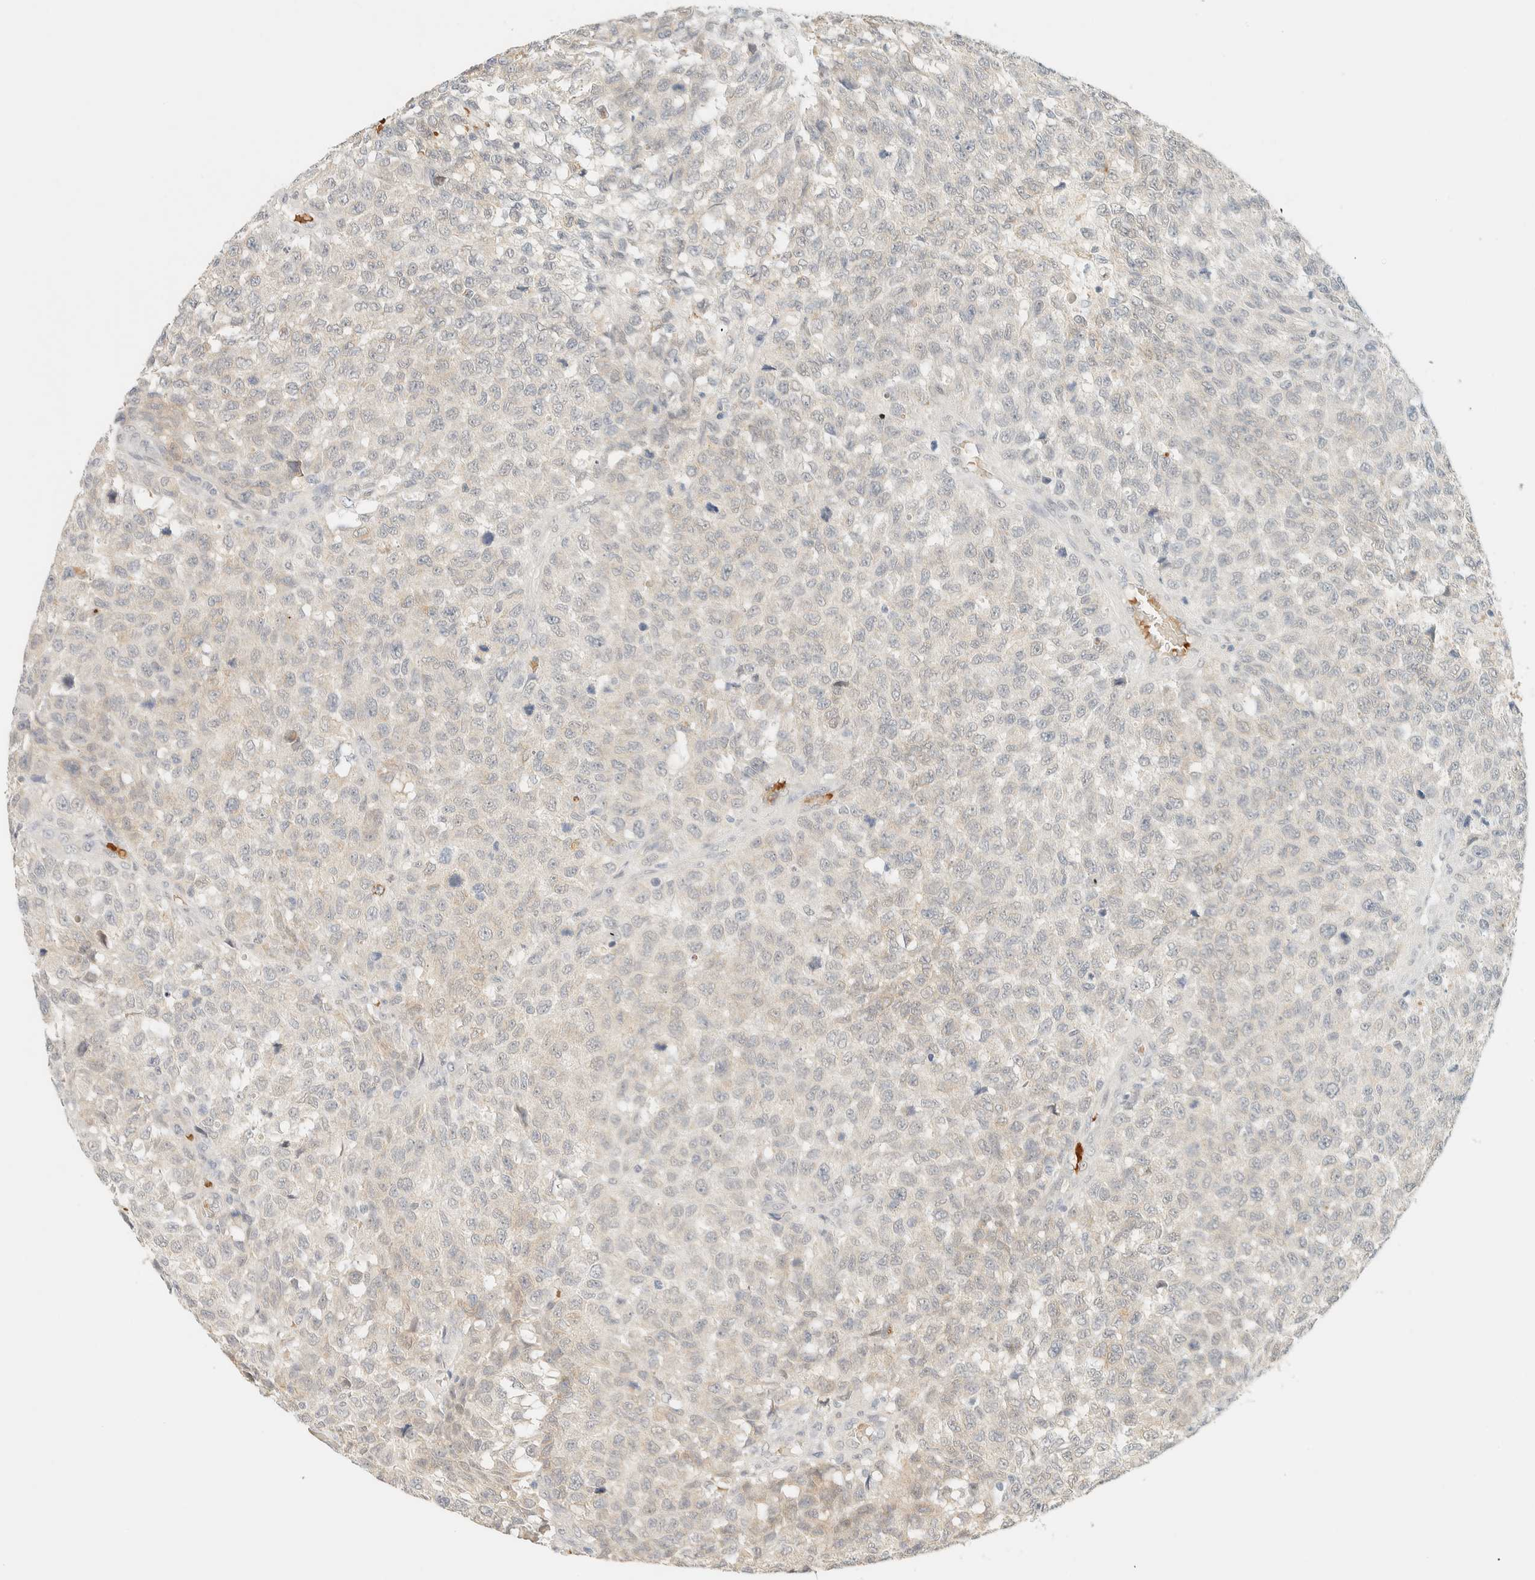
{"staining": {"intensity": "weak", "quantity": "<25%", "location": "cytoplasmic/membranous"}, "tissue": "testis cancer", "cell_type": "Tumor cells", "image_type": "cancer", "snomed": [{"axis": "morphology", "description": "Seminoma, NOS"}, {"axis": "topography", "description": "Testis"}], "caption": "The immunohistochemistry histopathology image has no significant expression in tumor cells of testis cancer tissue.", "gene": "TNK1", "patient": {"sex": "male", "age": 59}}